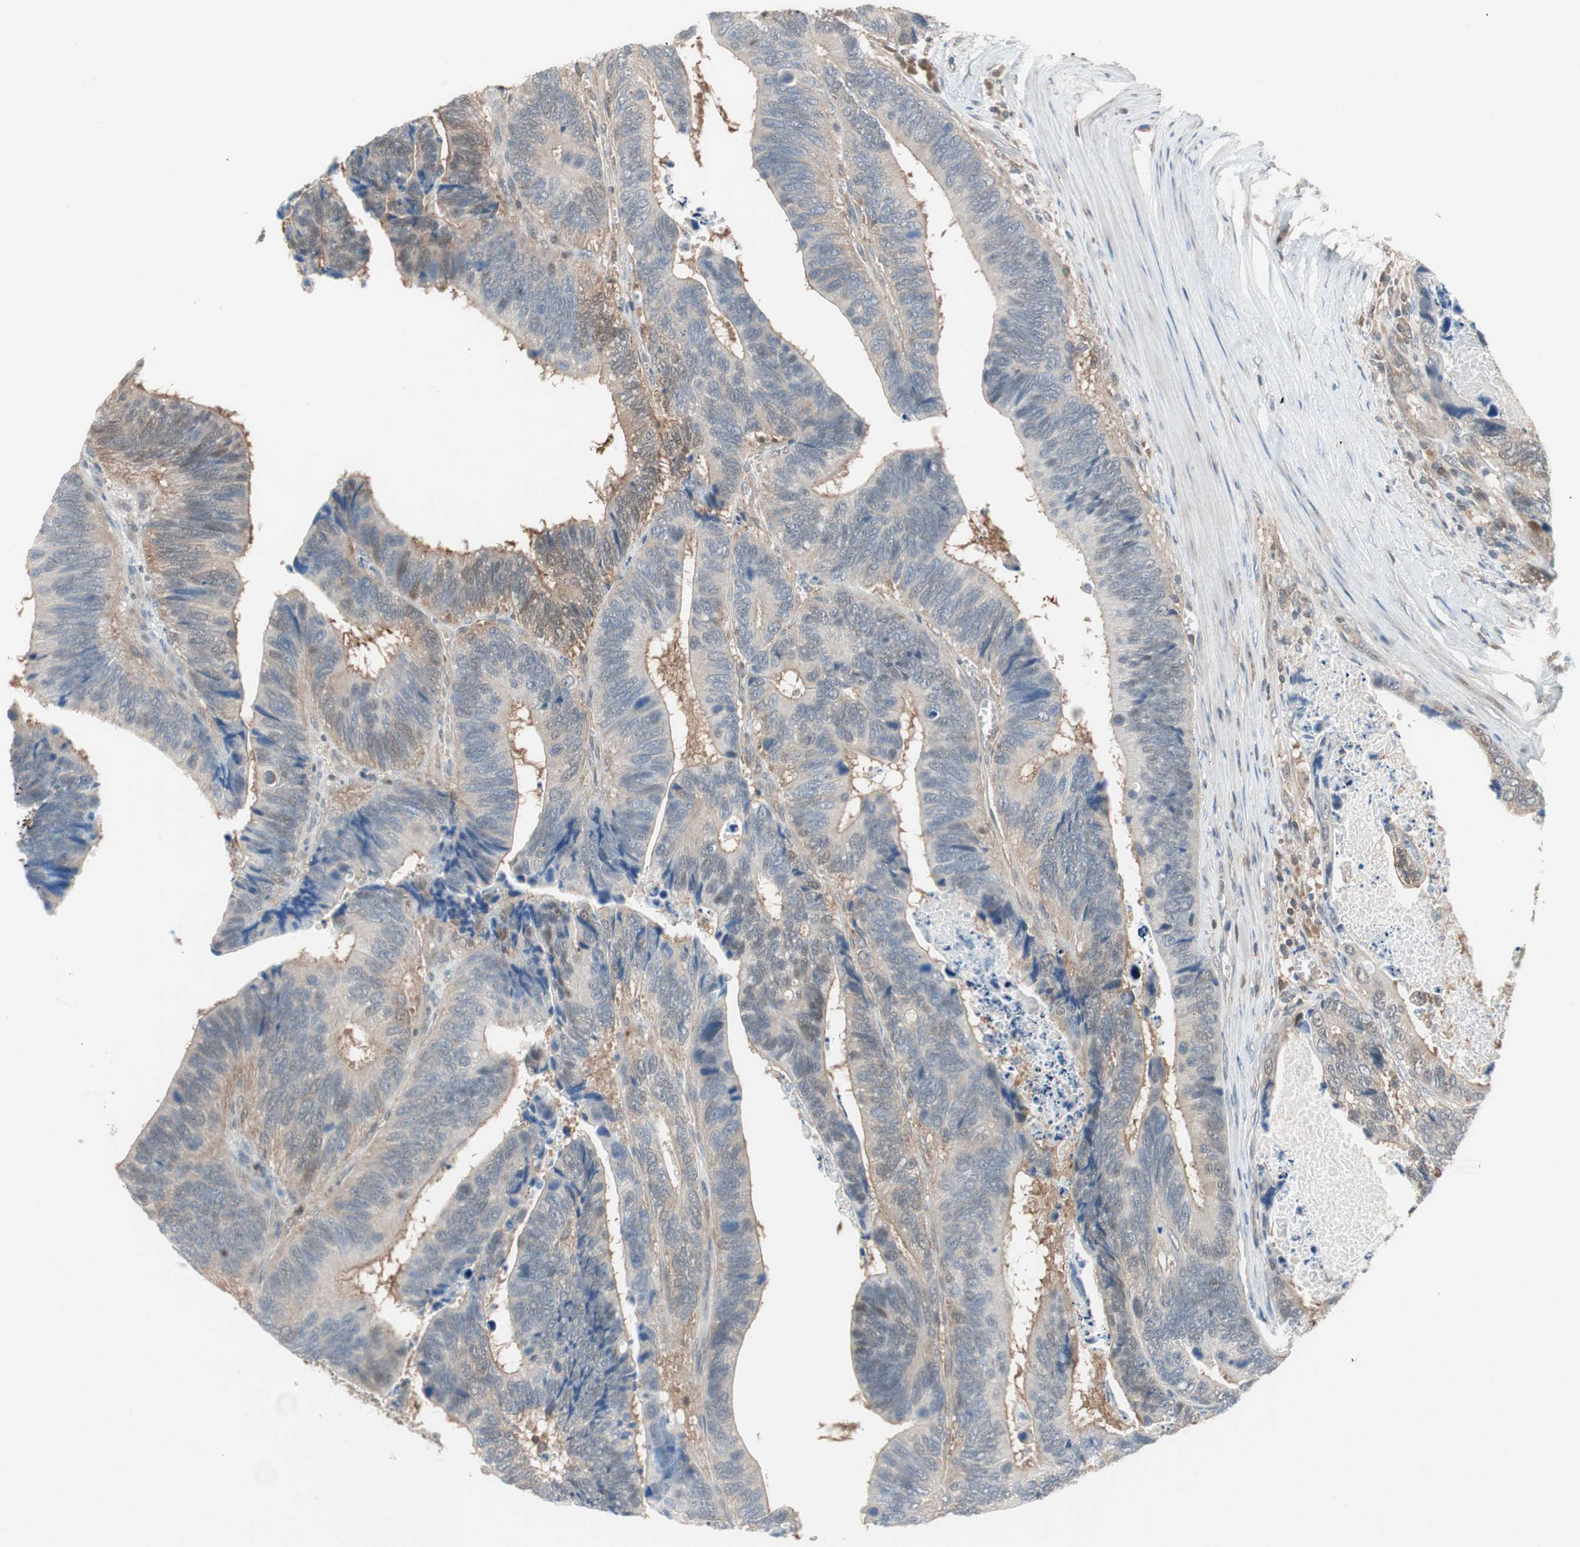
{"staining": {"intensity": "moderate", "quantity": "25%-75%", "location": "cytoplasmic/membranous"}, "tissue": "colorectal cancer", "cell_type": "Tumor cells", "image_type": "cancer", "snomed": [{"axis": "morphology", "description": "Adenocarcinoma, NOS"}, {"axis": "topography", "description": "Colon"}], "caption": "Protein analysis of adenocarcinoma (colorectal) tissue displays moderate cytoplasmic/membranous positivity in approximately 25%-75% of tumor cells.", "gene": "GALT", "patient": {"sex": "male", "age": 72}}